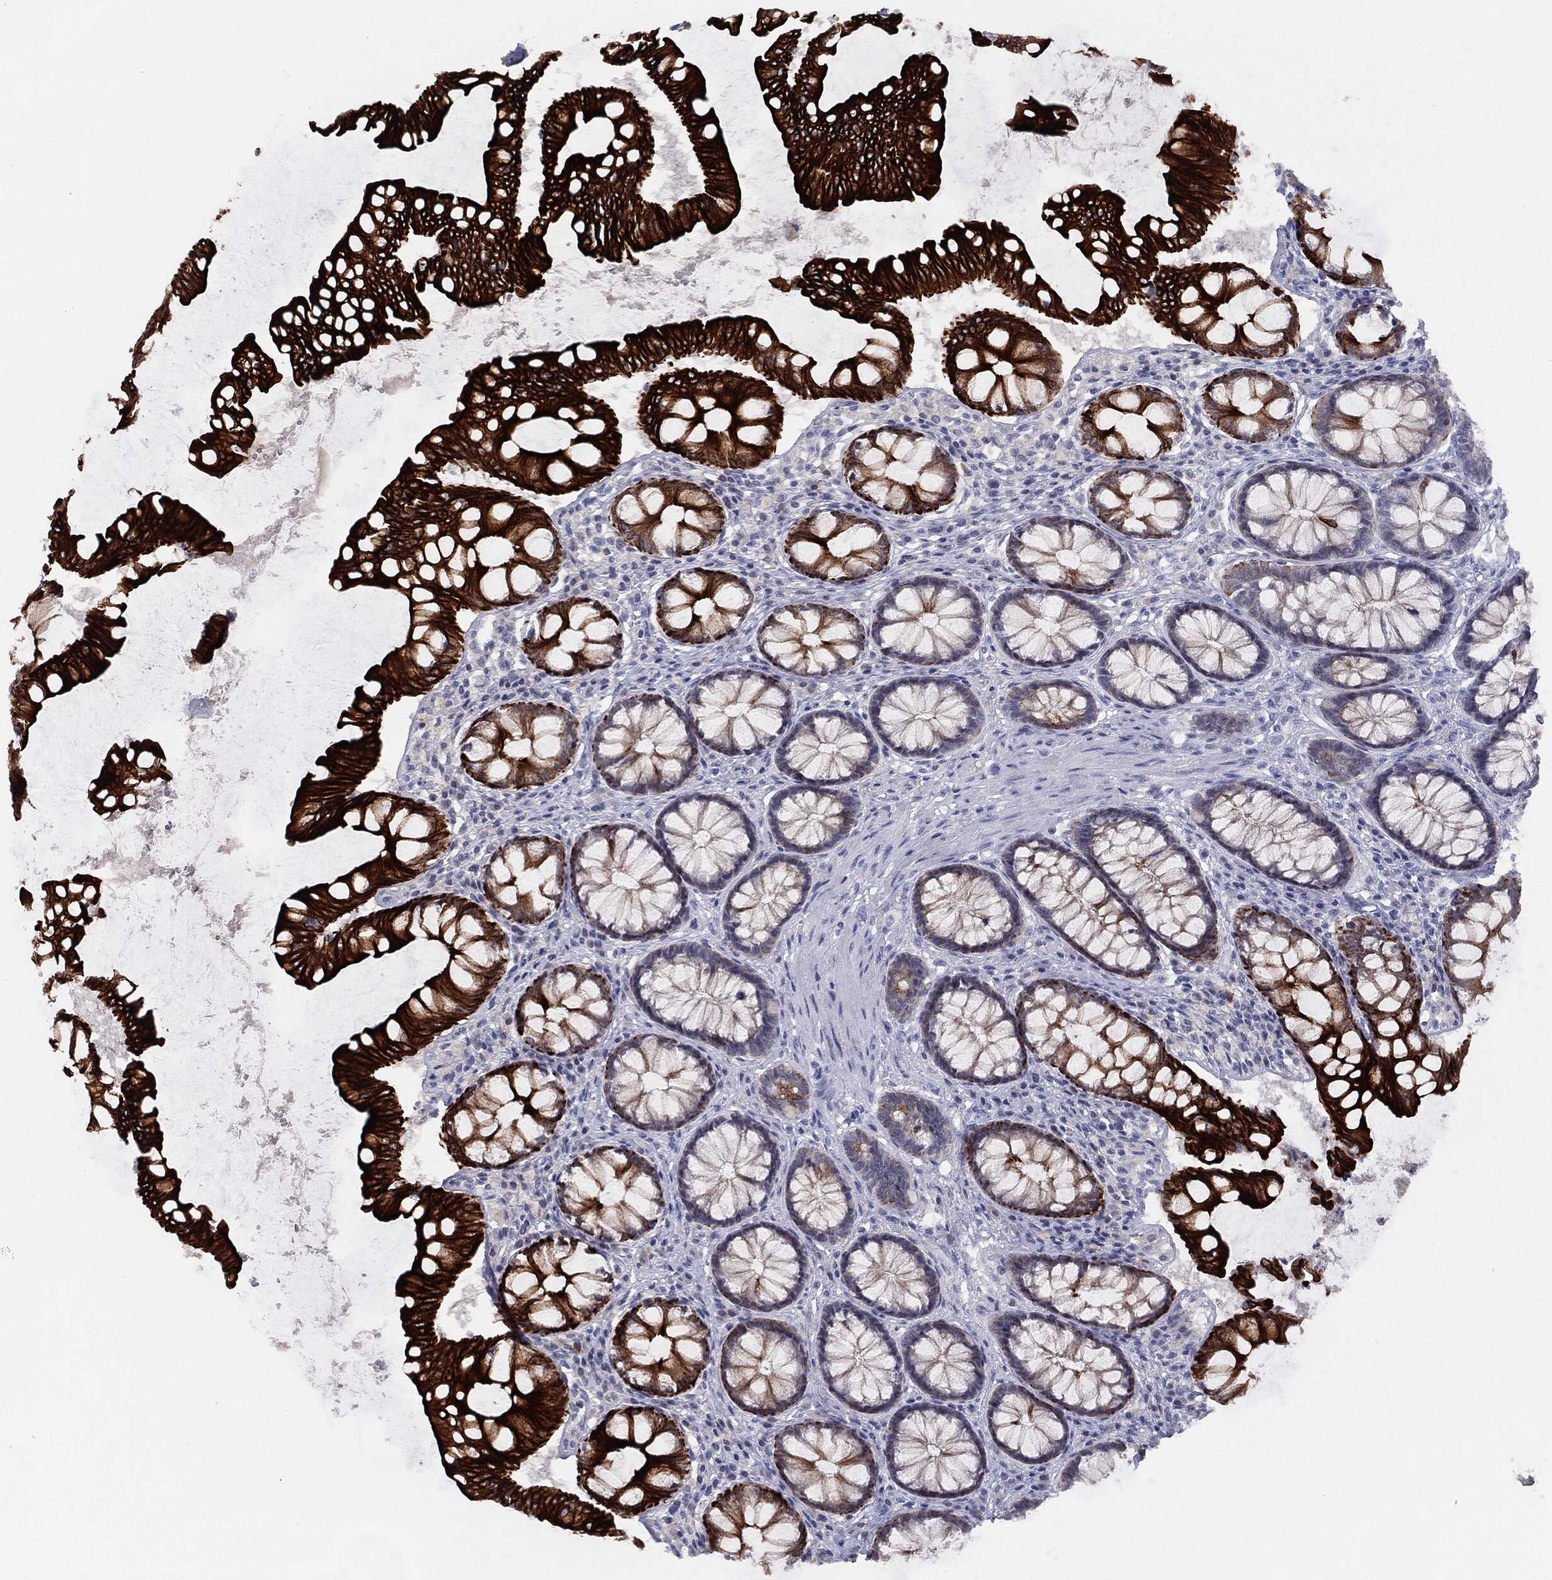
{"staining": {"intensity": "negative", "quantity": "none", "location": "none"}, "tissue": "colon", "cell_type": "Endothelial cells", "image_type": "normal", "snomed": [{"axis": "morphology", "description": "Normal tissue, NOS"}, {"axis": "topography", "description": "Colon"}], "caption": "A micrograph of colon stained for a protein demonstrates no brown staining in endothelial cells. Brightfield microscopy of immunohistochemistry stained with DAB (3,3'-diaminobenzidine) (brown) and hematoxylin (blue), captured at high magnification.", "gene": "MUC1", "patient": {"sex": "female", "age": 65}}